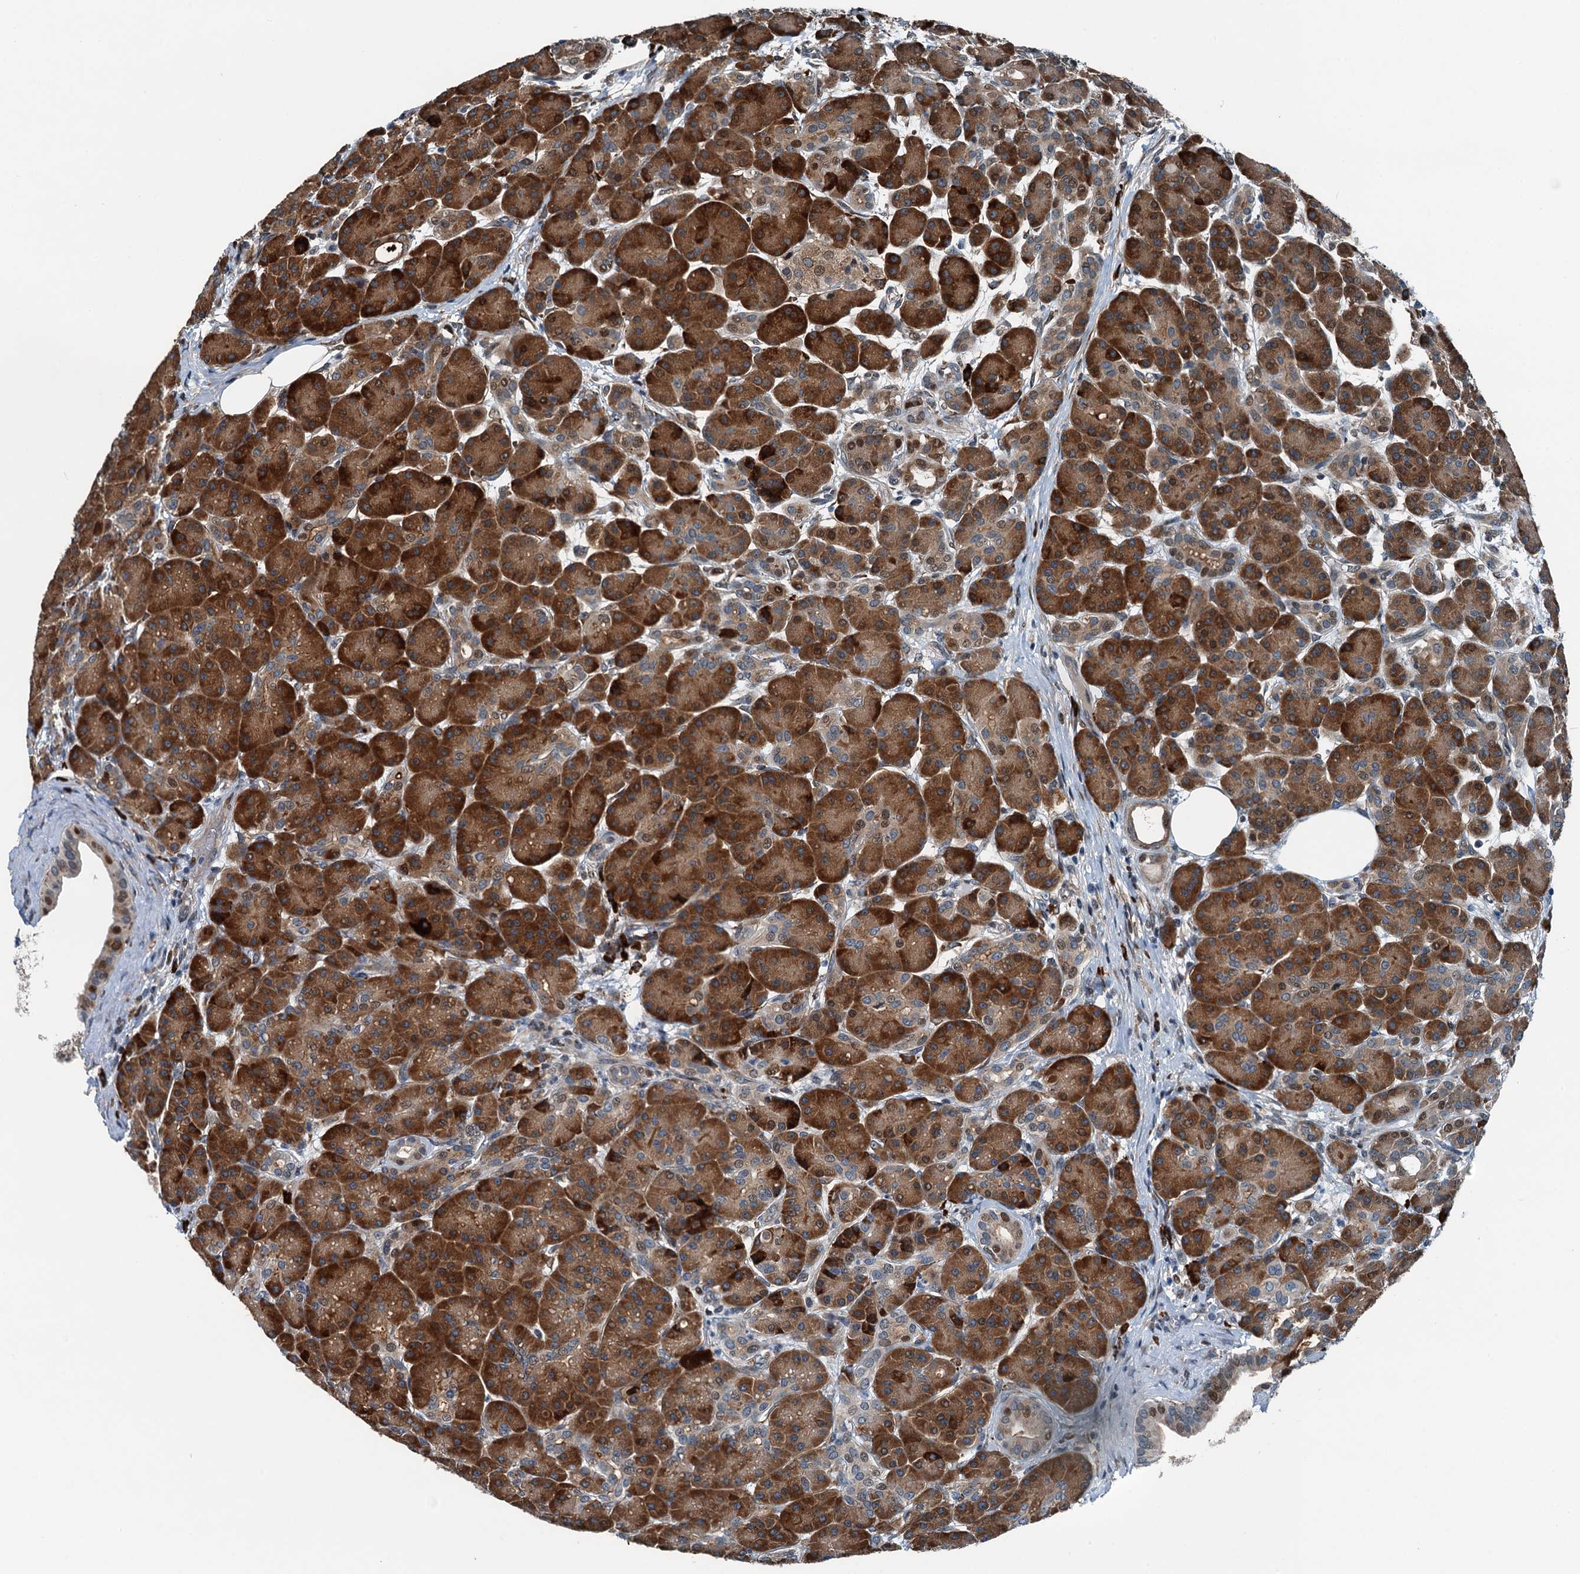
{"staining": {"intensity": "strong", "quantity": ">75%", "location": "cytoplasmic/membranous"}, "tissue": "pancreas", "cell_type": "Exocrine glandular cells", "image_type": "normal", "snomed": [{"axis": "morphology", "description": "Normal tissue, NOS"}, {"axis": "topography", "description": "Pancreas"}], "caption": "DAB immunohistochemical staining of benign pancreas demonstrates strong cytoplasmic/membranous protein positivity in about >75% of exocrine glandular cells.", "gene": "TAMALIN", "patient": {"sex": "male", "age": 63}}